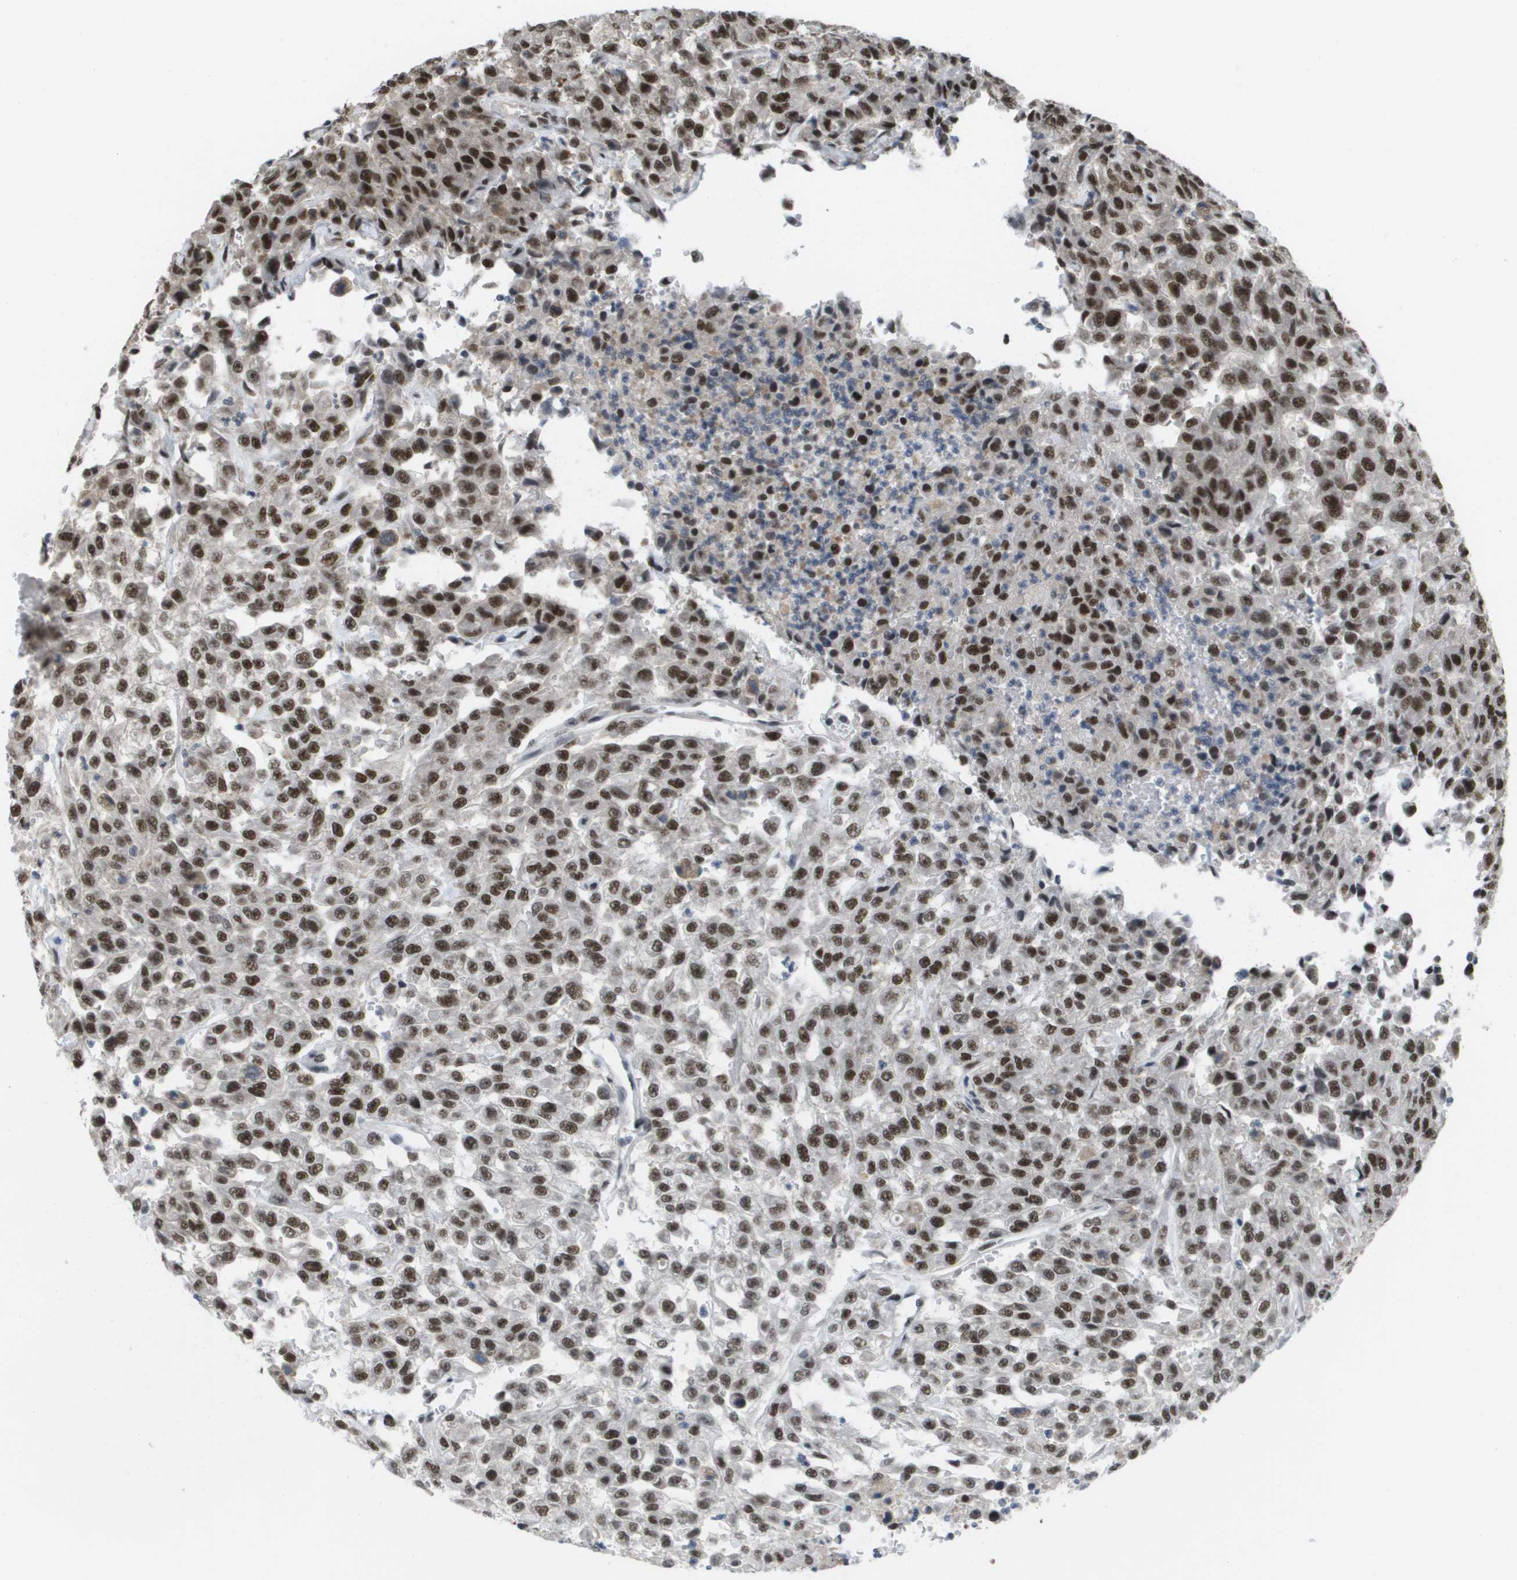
{"staining": {"intensity": "moderate", "quantity": ">75%", "location": "nuclear"}, "tissue": "urothelial cancer", "cell_type": "Tumor cells", "image_type": "cancer", "snomed": [{"axis": "morphology", "description": "Urothelial carcinoma, High grade"}, {"axis": "topography", "description": "Urinary bladder"}], "caption": "Protein staining reveals moderate nuclear expression in about >75% of tumor cells in urothelial carcinoma (high-grade).", "gene": "ISY1", "patient": {"sex": "male", "age": 46}}